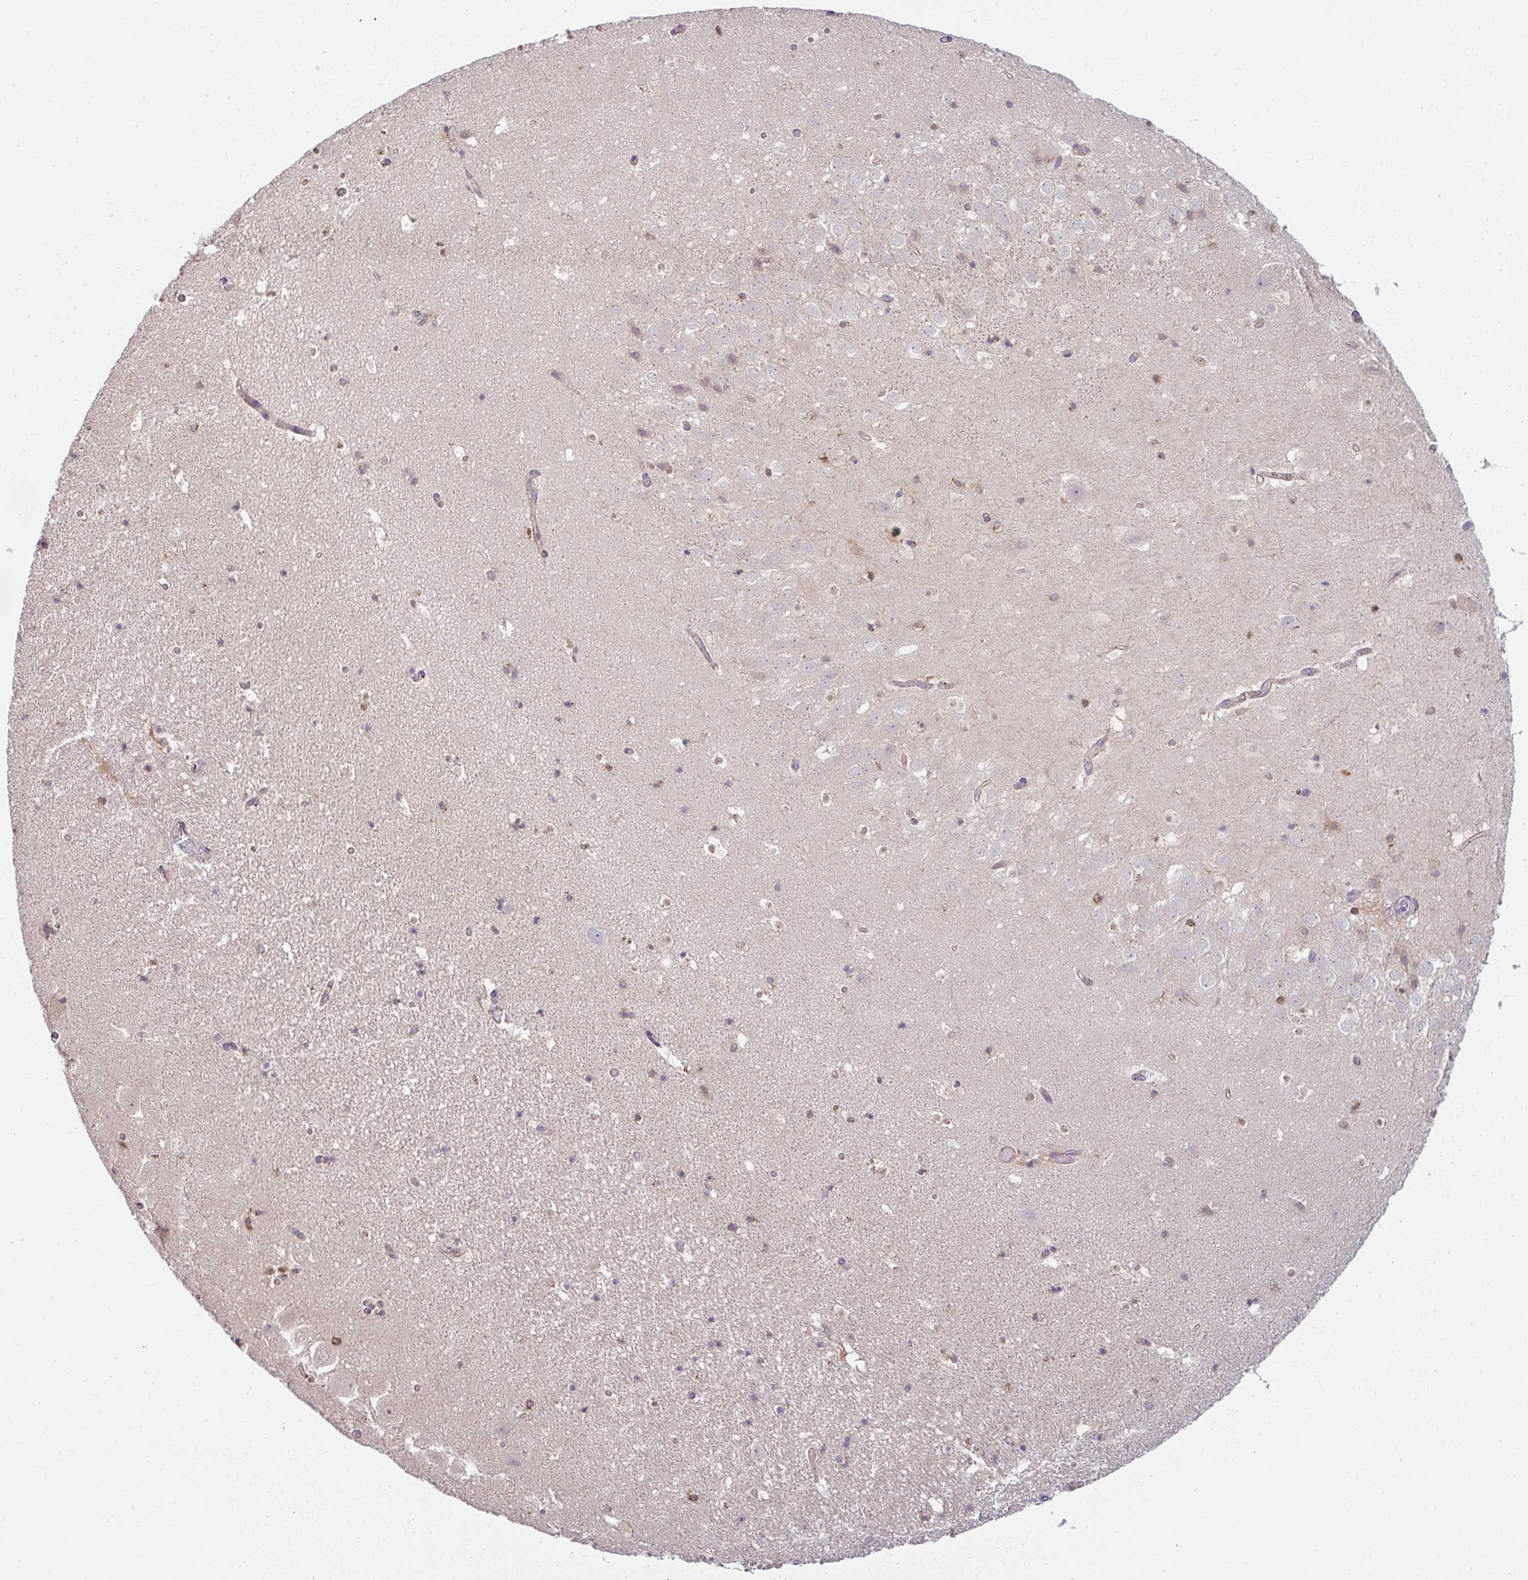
{"staining": {"intensity": "negative", "quantity": "none", "location": "none"}, "tissue": "hippocampus", "cell_type": "Glial cells", "image_type": "normal", "snomed": [{"axis": "morphology", "description": "Normal tissue, NOS"}, {"axis": "topography", "description": "Hippocampus"}], "caption": "Glial cells are negative for protein expression in normal human hippocampus. (Stains: DAB (3,3'-diaminobenzidine) immunohistochemistry with hematoxylin counter stain, Microscopy: brightfield microscopy at high magnification).", "gene": "SNX5", "patient": {"sex": "female", "age": 42}}